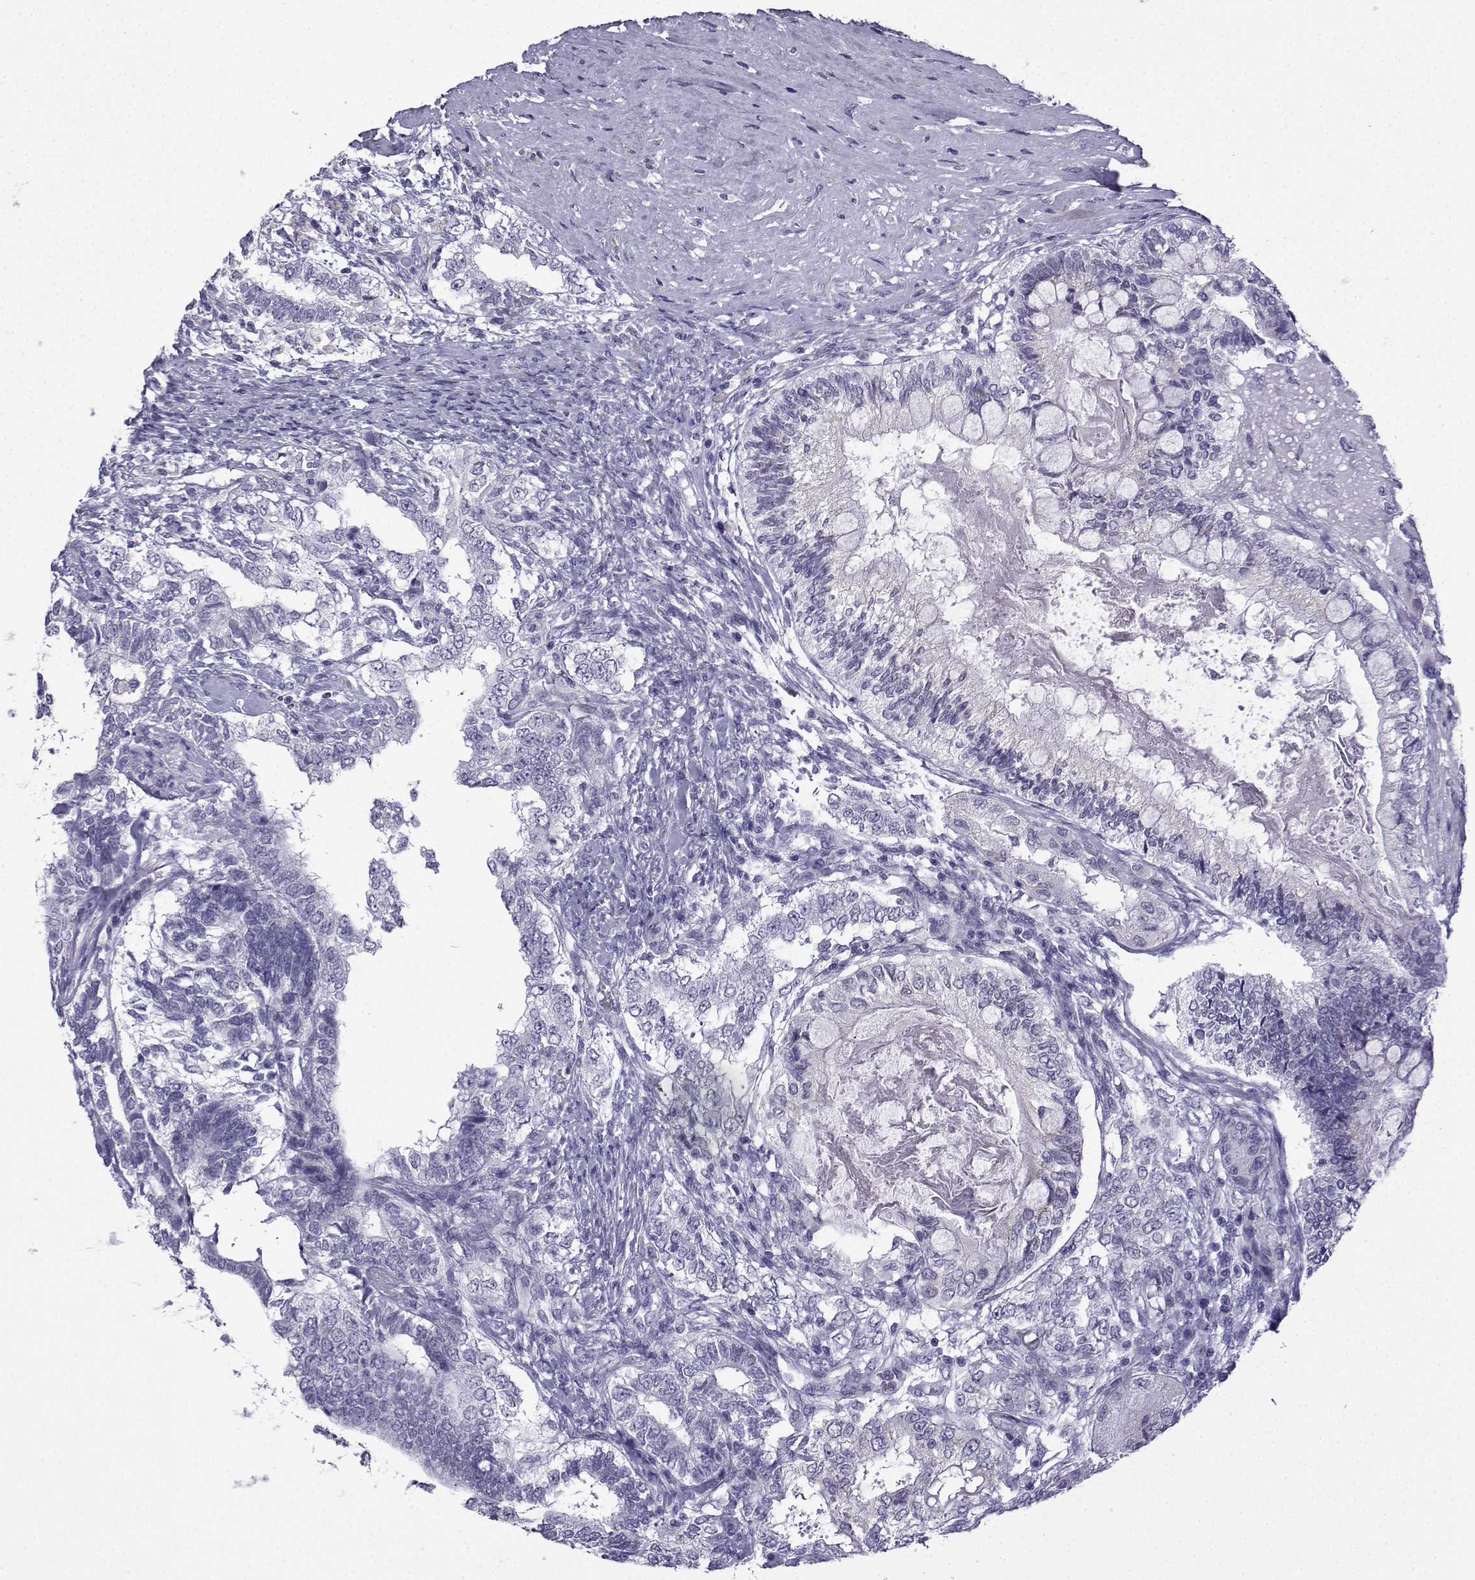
{"staining": {"intensity": "negative", "quantity": "none", "location": "none"}, "tissue": "testis cancer", "cell_type": "Tumor cells", "image_type": "cancer", "snomed": [{"axis": "morphology", "description": "Seminoma, NOS"}, {"axis": "morphology", "description": "Carcinoma, Embryonal, NOS"}, {"axis": "topography", "description": "Testis"}], "caption": "Tumor cells are negative for protein expression in human testis cancer.", "gene": "ACRBP", "patient": {"sex": "male", "age": 41}}